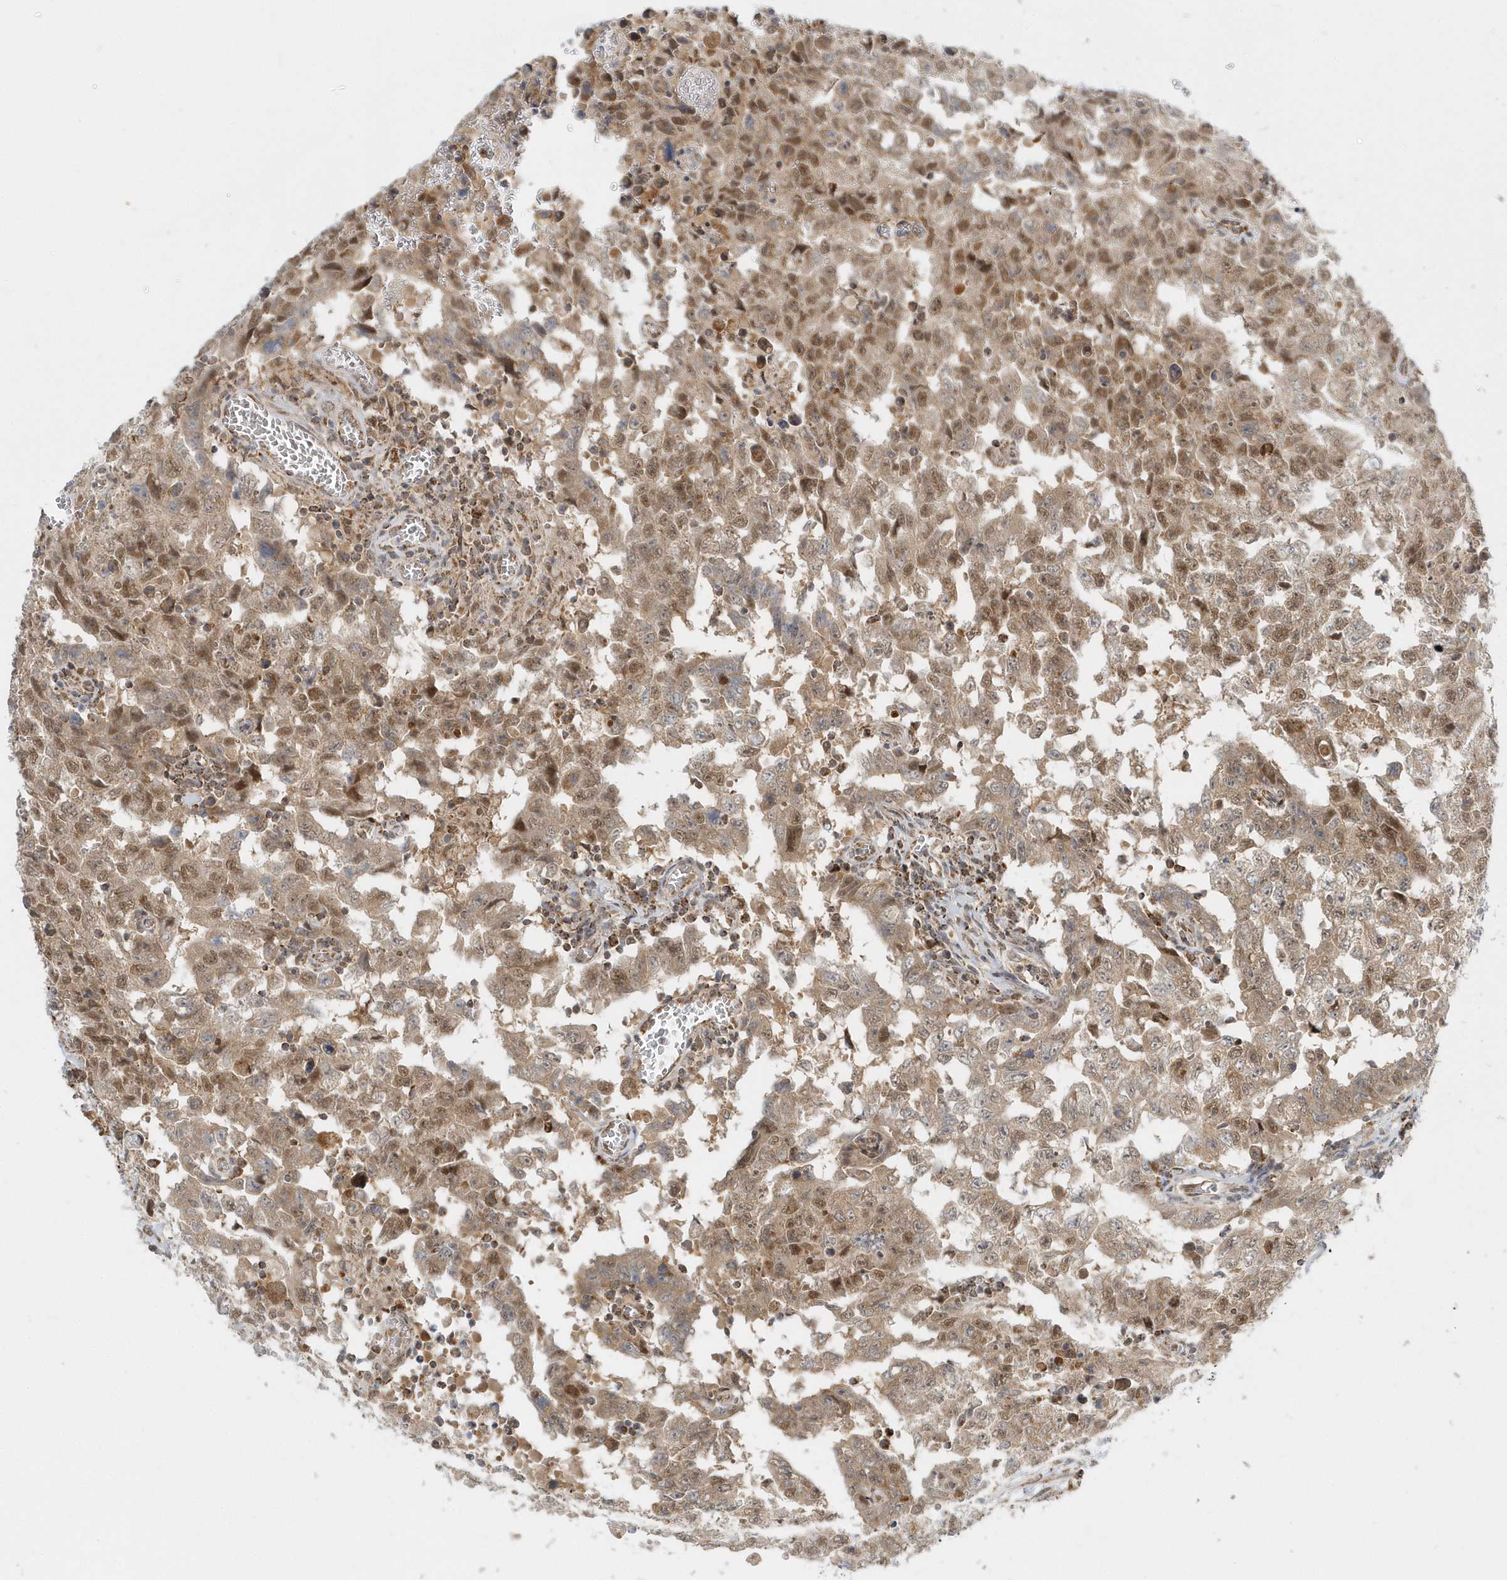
{"staining": {"intensity": "moderate", "quantity": ">75%", "location": "cytoplasmic/membranous,nuclear"}, "tissue": "testis cancer", "cell_type": "Tumor cells", "image_type": "cancer", "snomed": [{"axis": "morphology", "description": "Carcinoma, Embryonal, NOS"}, {"axis": "topography", "description": "Testis"}], "caption": "DAB immunohistochemical staining of embryonal carcinoma (testis) exhibits moderate cytoplasmic/membranous and nuclear protein staining in about >75% of tumor cells.", "gene": "PSMD6", "patient": {"sex": "male", "age": 26}}